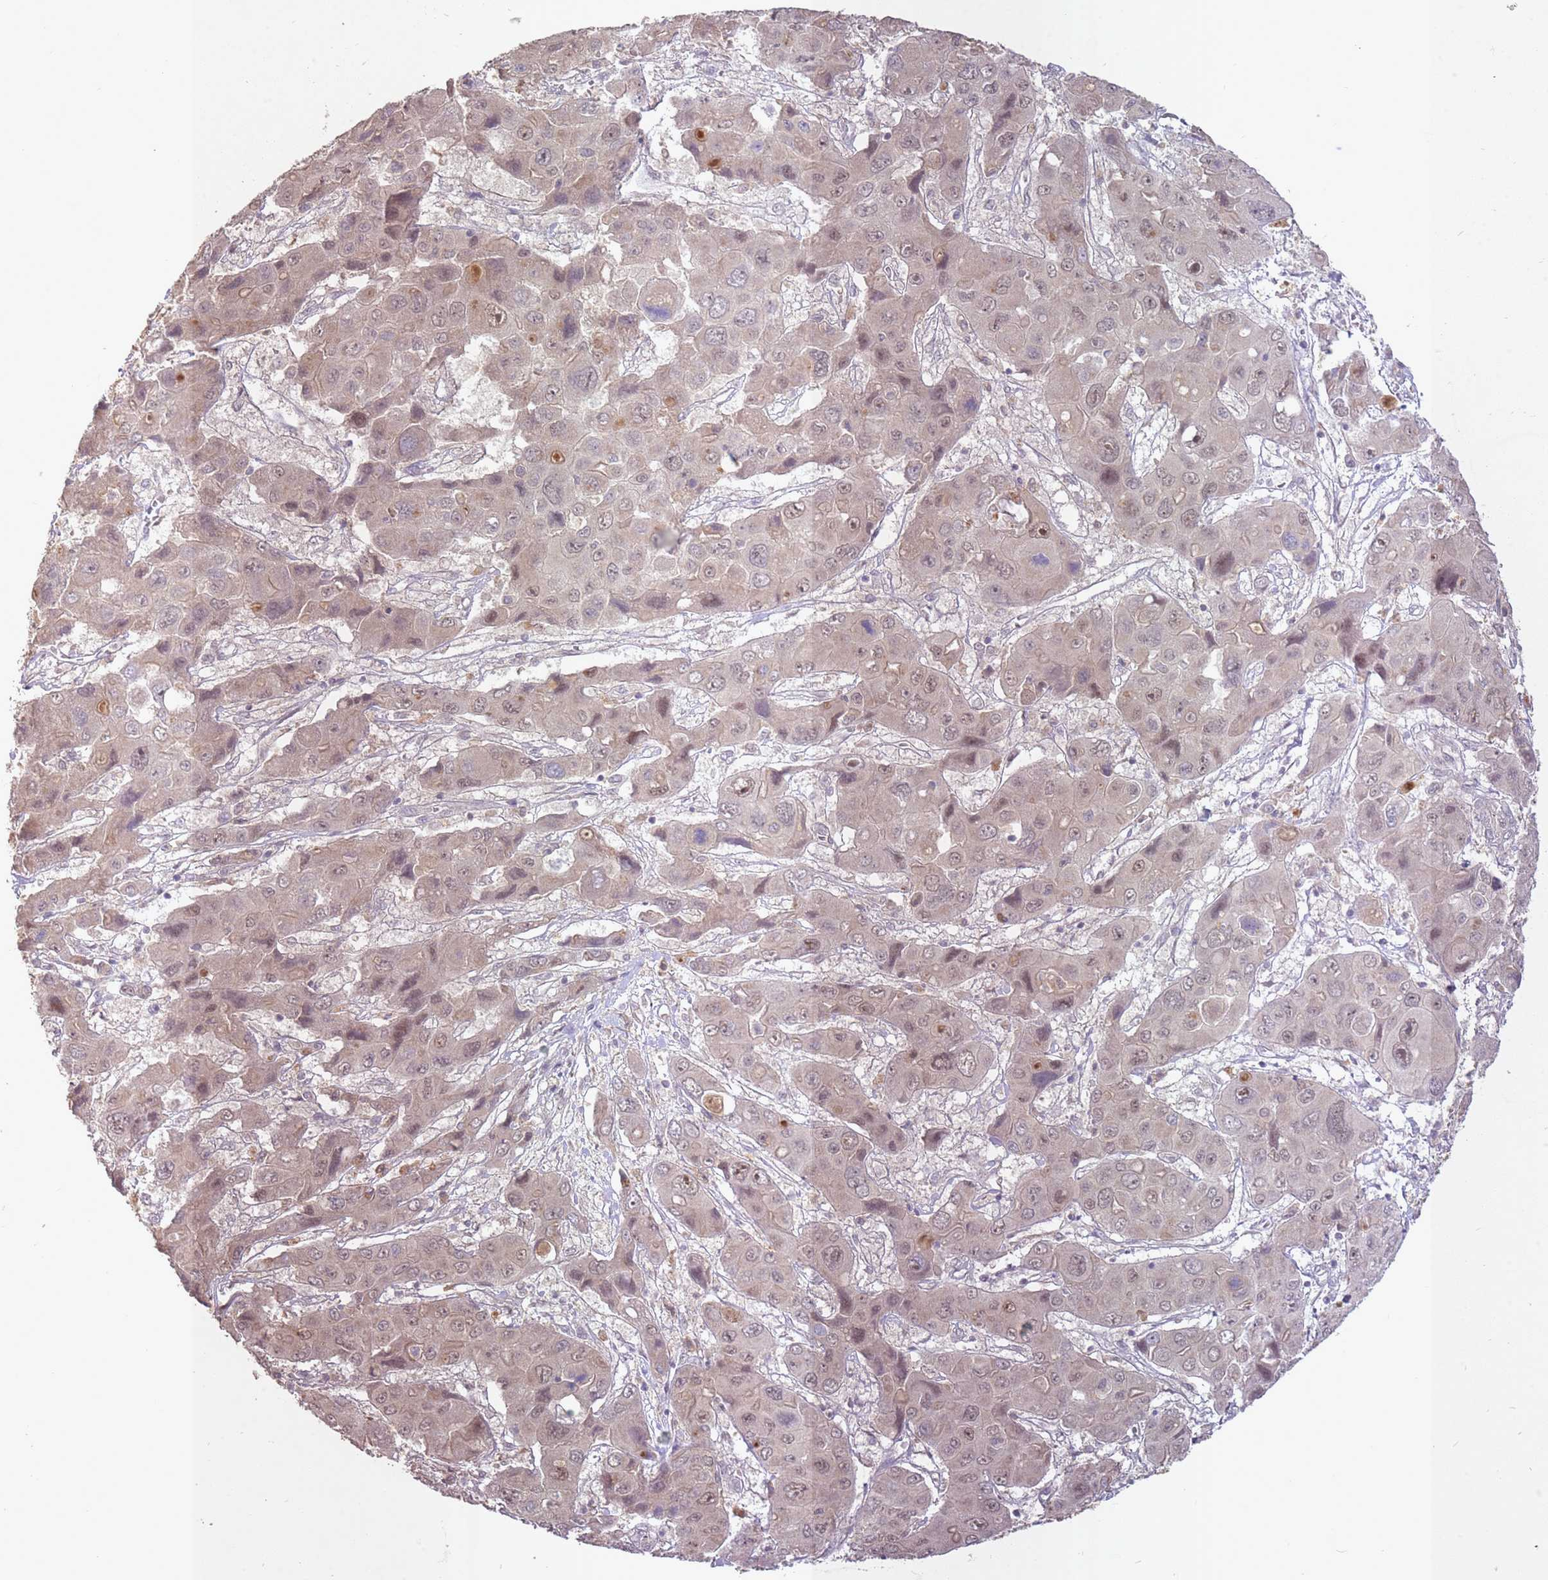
{"staining": {"intensity": "weak", "quantity": "25%-75%", "location": "cytoplasmic/membranous,nuclear"}, "tissue": "liver cancer", "cell_type": "Tumor cells", "image_type": "cancer", "snomed": [{"axis": "morphology", "description": "Cholangiocarcinoma"}, {"axis": "topography", "description": "Liver"}], "caption": "This micrograph reveals immunohistochemistry (IHC) staining of liver cancer, with low weak cytoplasmic/membranous and nuclear expression in about 25%-75% of tumor cells.", "gene": "LRATD2", "patient": {"sex": "male", "age": 67}}